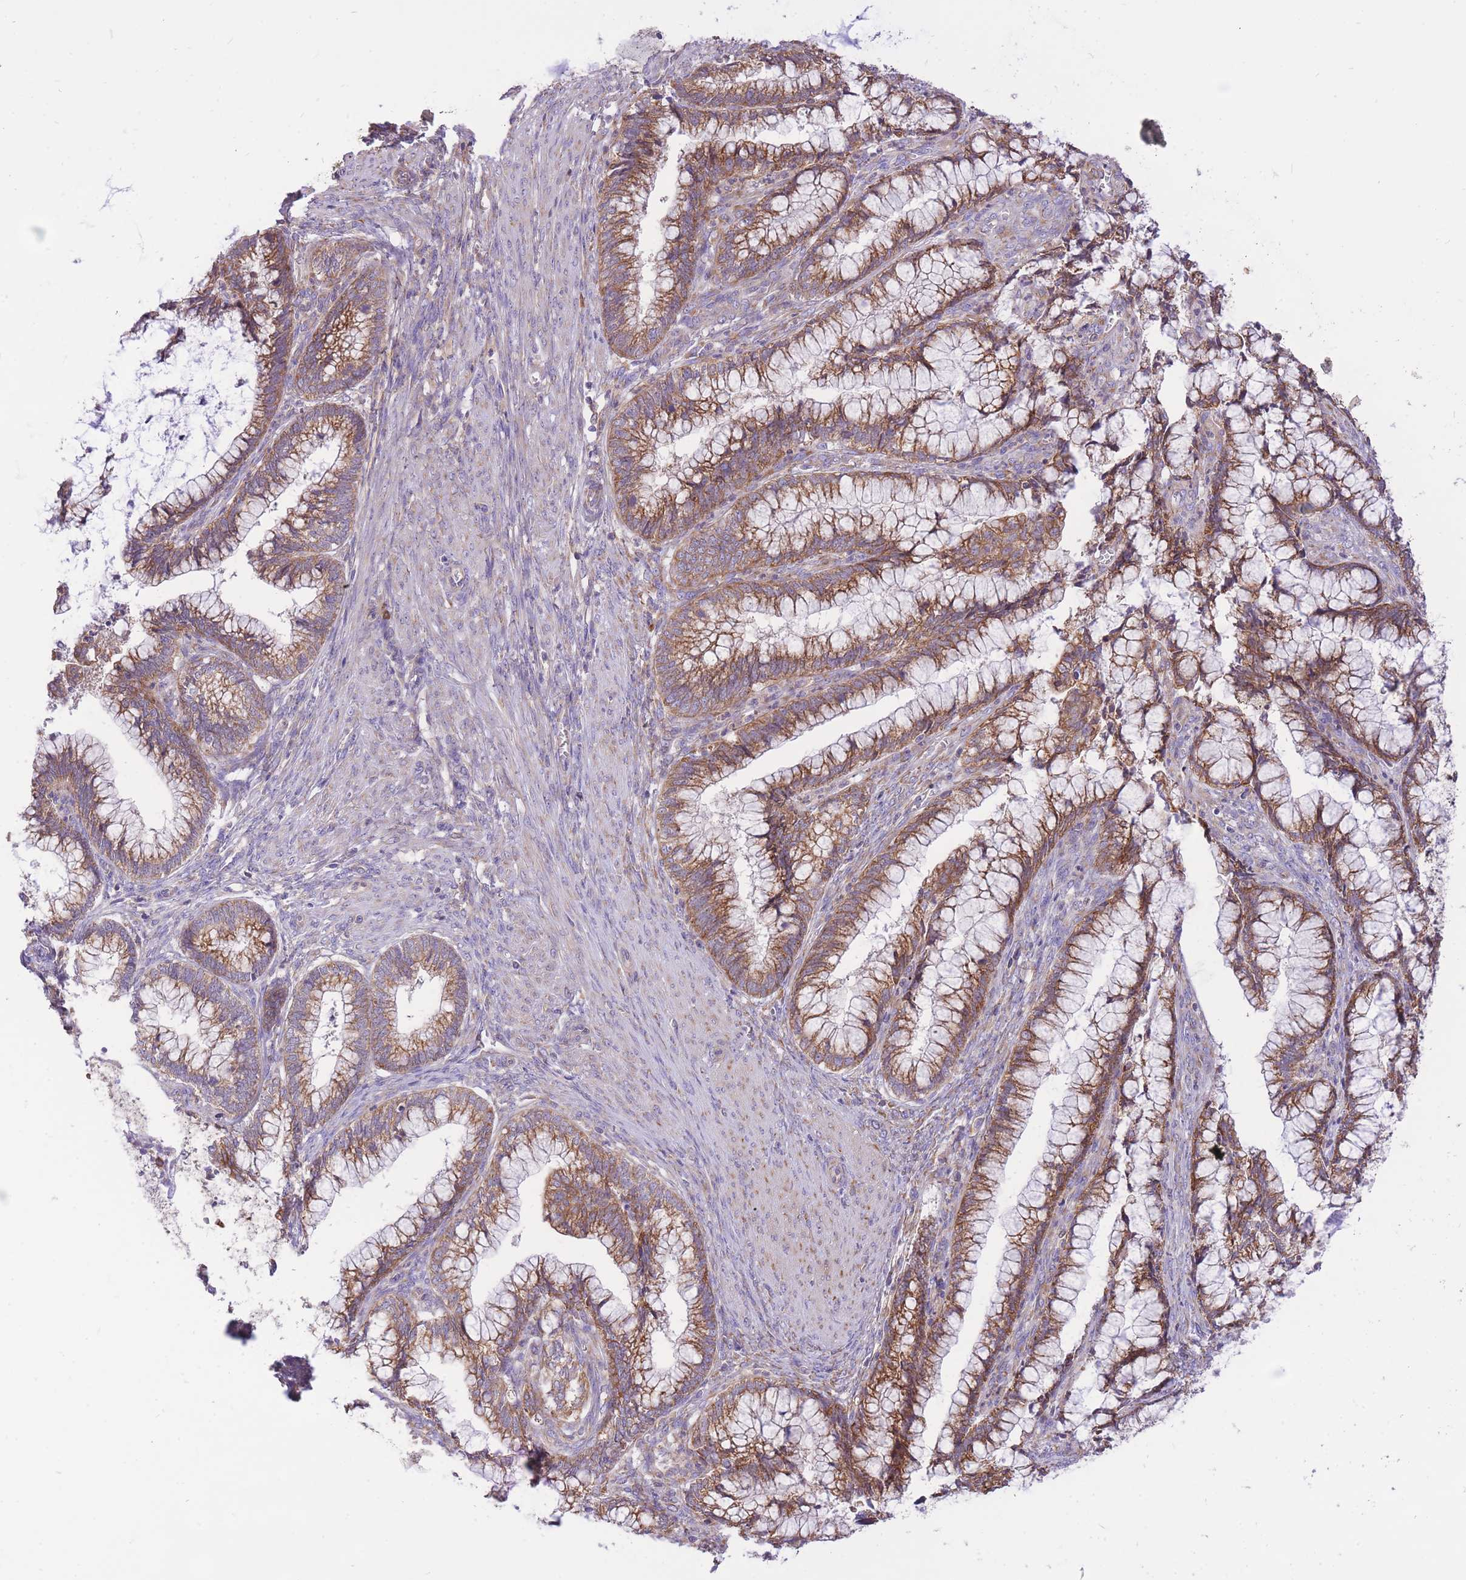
{"staining": {"intensity": "moderate", "quantity": ">75%", "location": "cytoplasmic/membranous"}, "tissue": "cervical cancer", "cell_type": "Tumor cells", "image_type": "cancer", "snomed": [{"axis": "morphology", "description": "Adenocarcinoma, NOS"}, {"axis": "topography", "description": "Cervix"}], "caption": "IHC image of neoplastic tissue: human adenocarcinoma (cervical) stained using IHC shows medium levels of moderate protein expression localized specifically in the cytoplasmic/membranous of tumor cells, appearing as a cytoplasmic/membranous brown color.", "gene": "GBP7", "patient": {"sex": "female", "age": 44}}